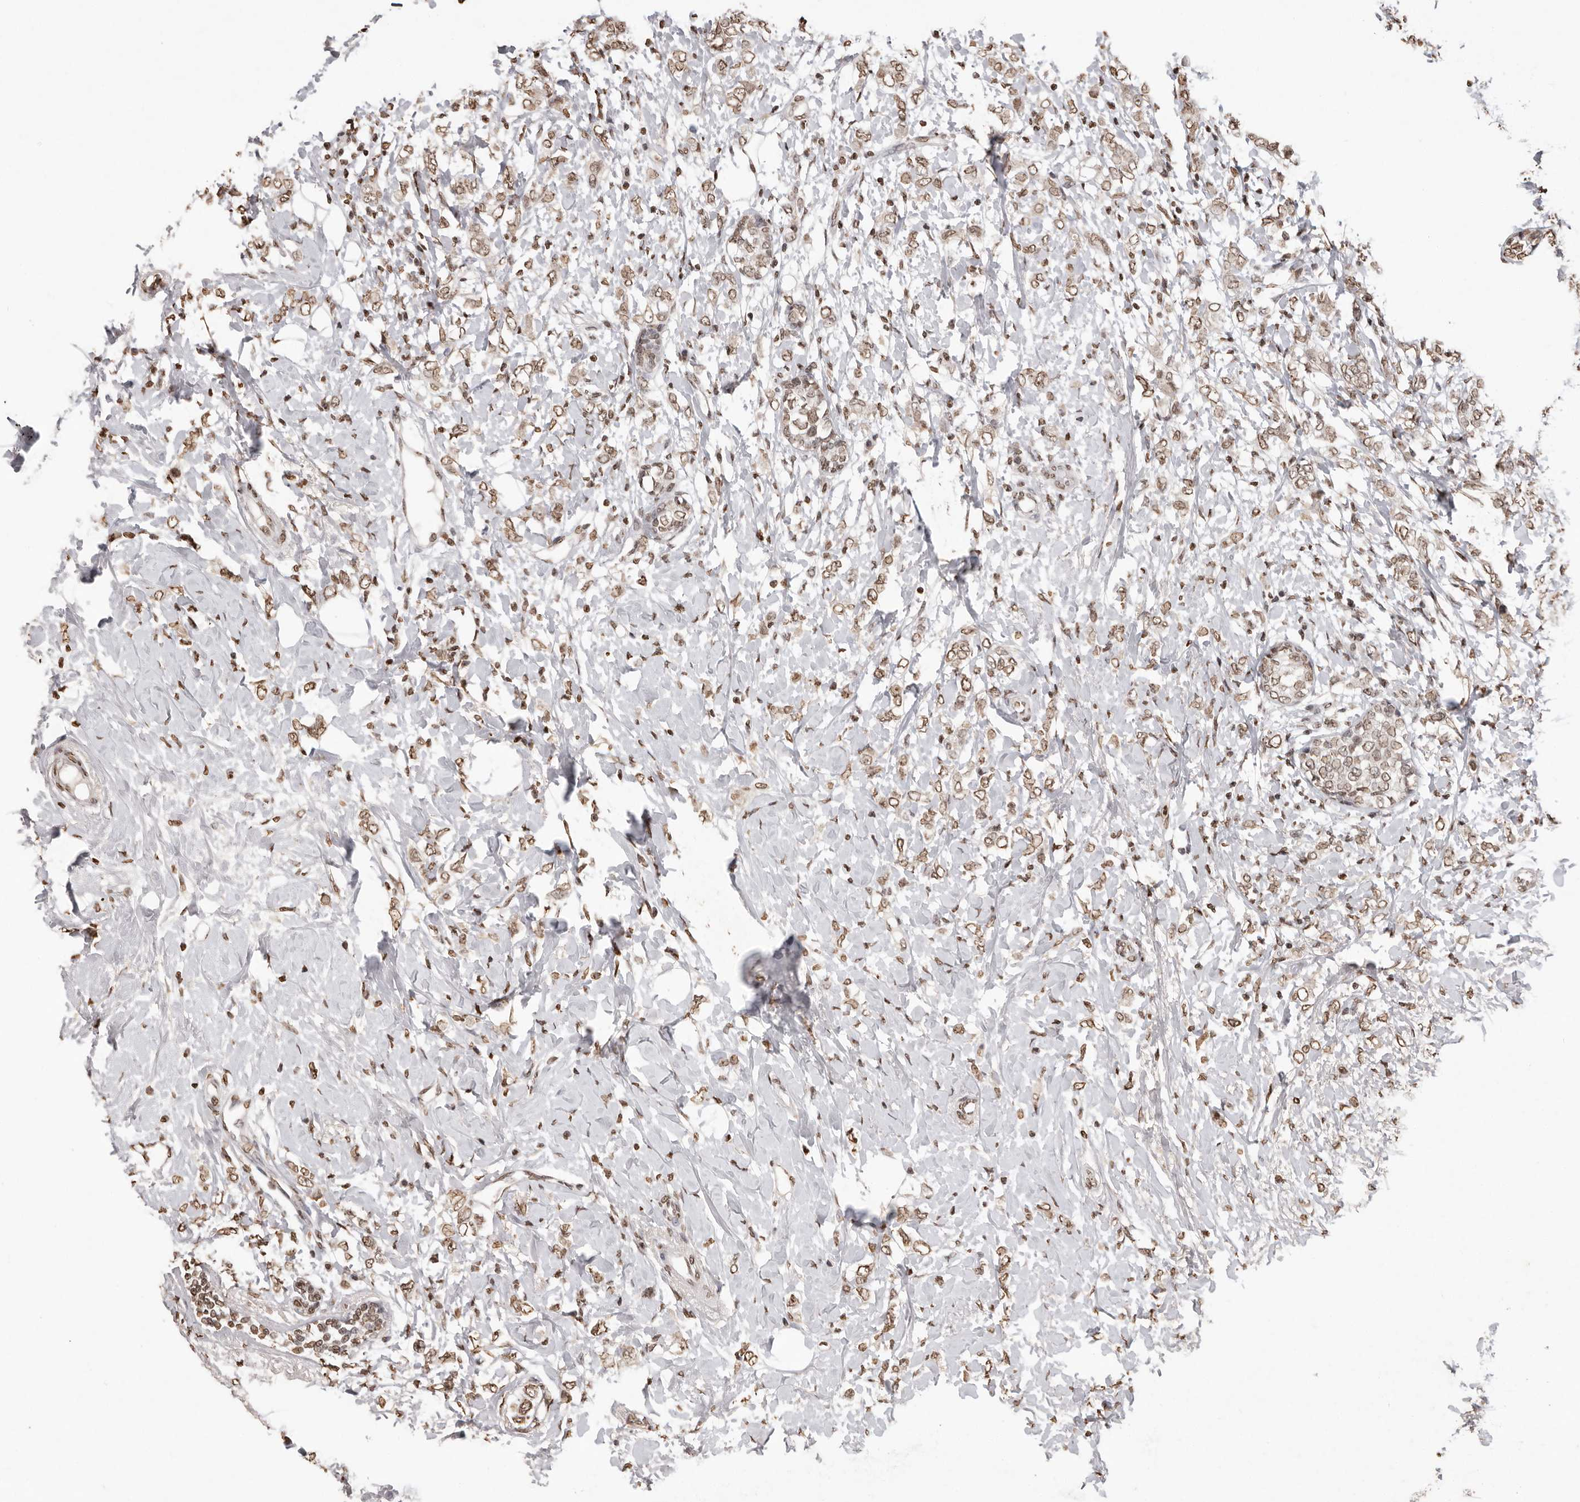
{"staining": {"intensity": "moderate", "quantity": ">75%", "location": "nuclear"}, "tissue": "breast cancer", "cell_type": "Tumor cells", "image_type": "cancer", "snomed": [{"axis": "morphology", "description": "Normal tissue, NOS"}, {"axis": "morphology", "description": "Lobular carcinoma"}, {"axis": "topography", "description": "Breast"}], "caption": "The photomicrograph shows immunohistochemical staining of breast cancer. There is moderate nuclear expression is appreciated in about >75% of tumor cells. The staining was performed using DAB to visualize the protein expression in brown, while the nuclei were stained in blue with hematoxylin (Magnification: 20x).", "gene": "WDR45", "patient": {"sex": "female", "age": 47}}